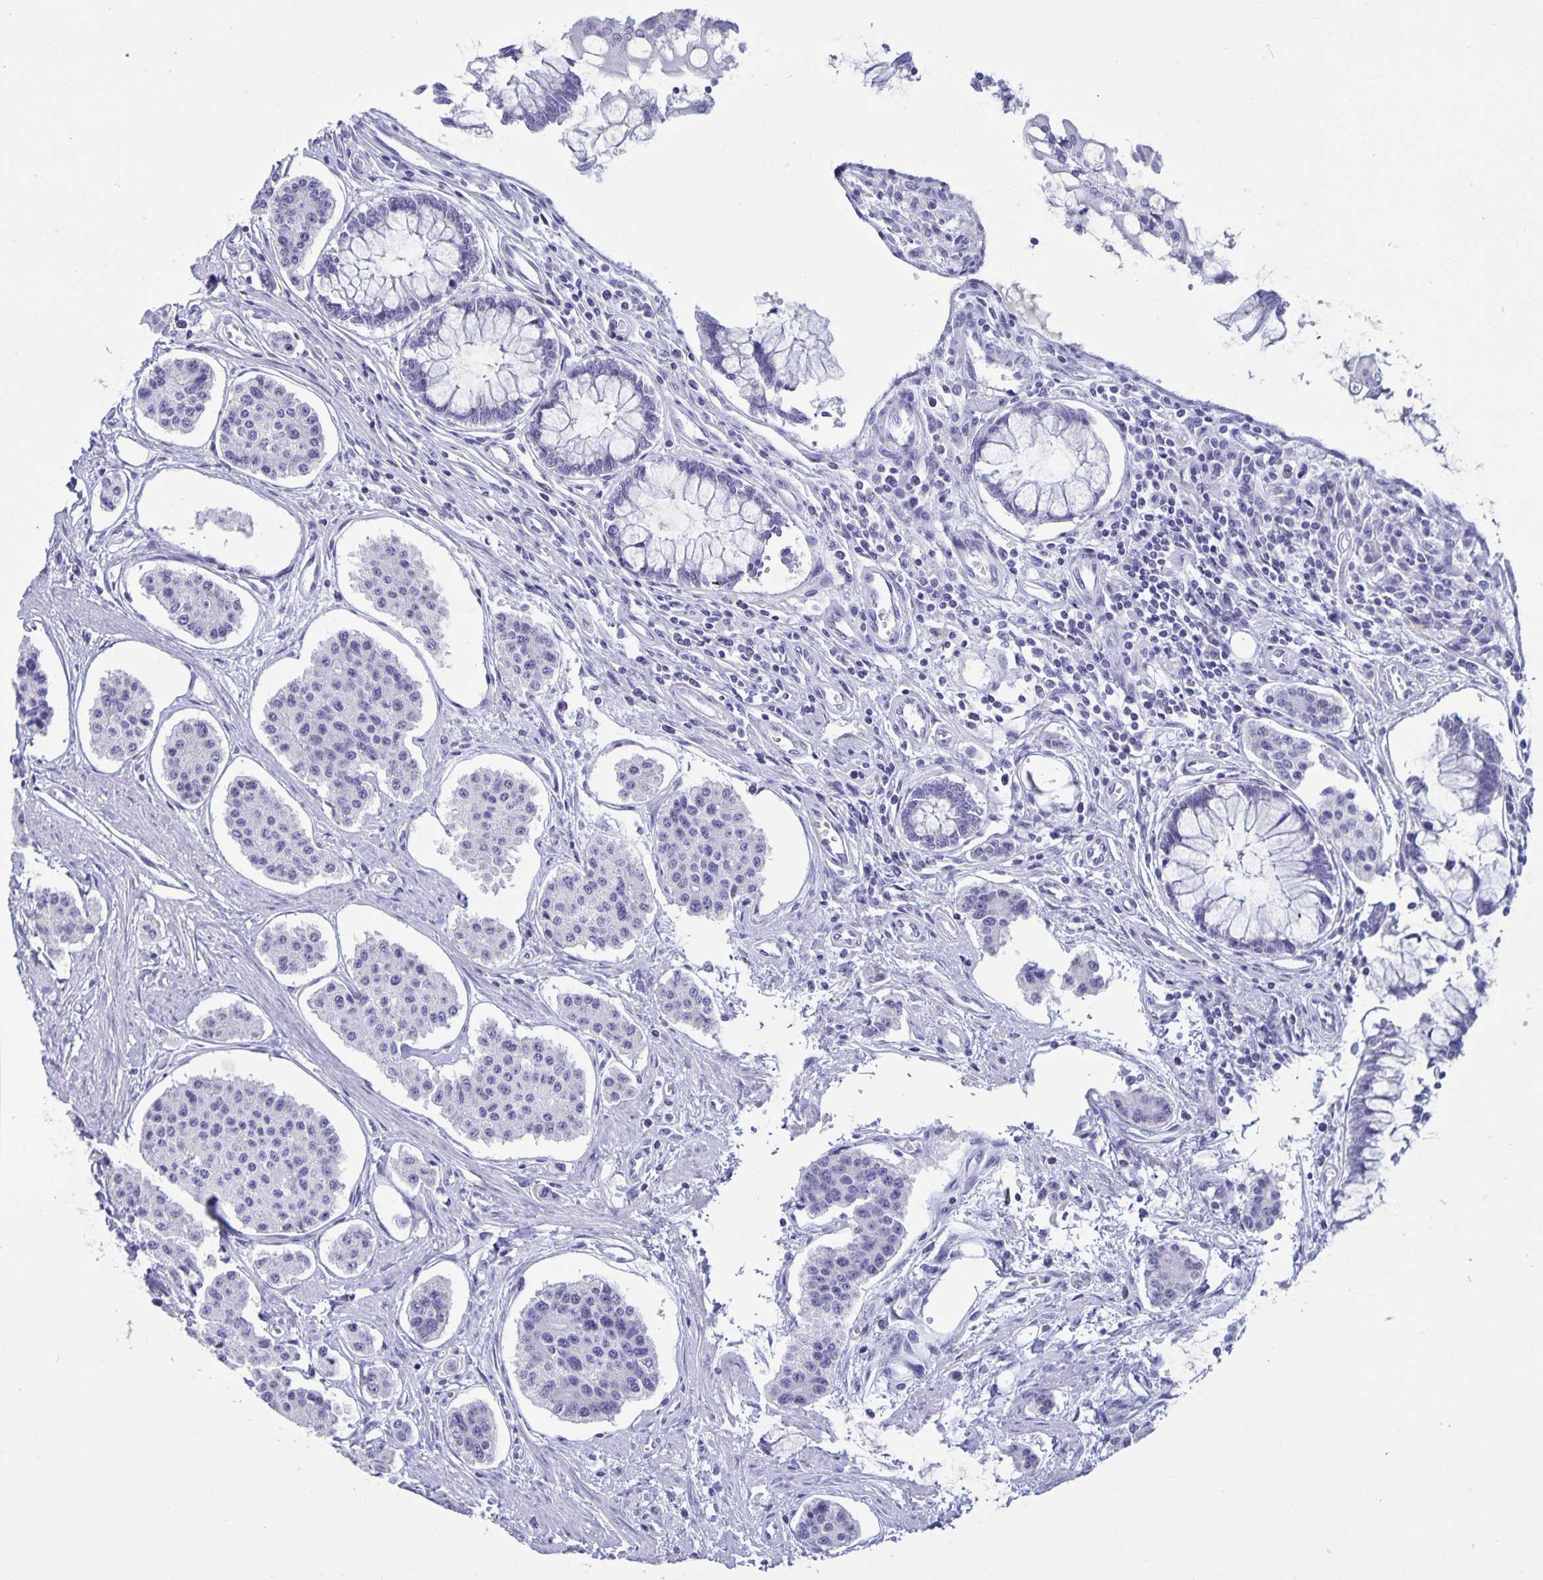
{"staining": {"intensity": "negative", "quantity": "none", "location": "none"}, "tissue": "carcinoid", "cell_type": "Tumor cells", "image_type": "cancer", "snomed": [{"axis": "morphology", "description": "Carcinoid, malignant, NOS"}, {"axis": "topography", "description": "Small intestine"}], "caption": "DAB (3,3'-diaminobenzidine) immunohistochemical staining of human malignant carcinoid exhibits no significant staining in tumor cells.", "gene": "BPIFA3", "patient": {"sex": "female", "age": 65}}